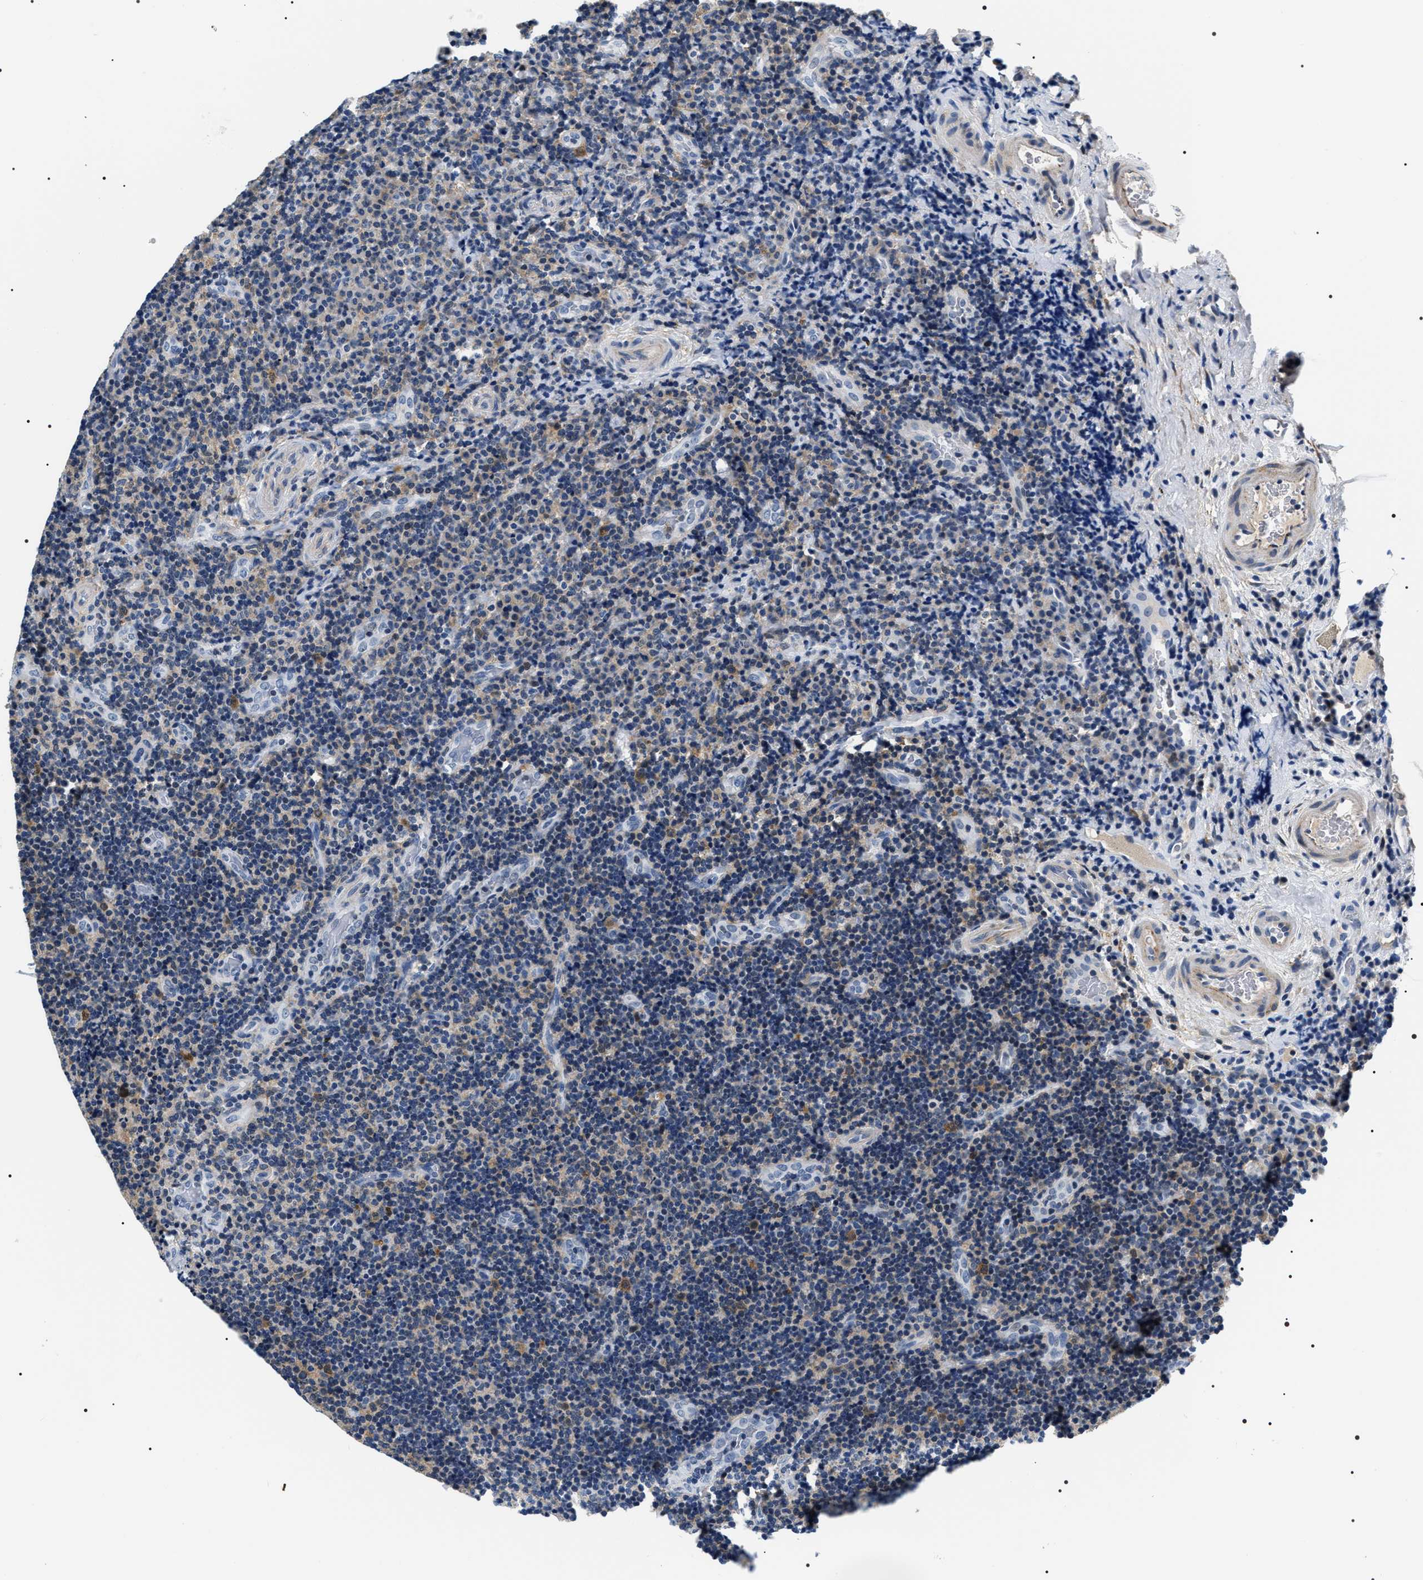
{"staining": {"intensity": "weak", "quantity": "<25%", "location": "cytoplasmic/membranous"}, "tissue": "lymphoma", "cell_type": "Tumor cells", "image_type": "cancer", "snomed": [{"axis": "morphology", "description": "Malignant lymphoma, non-Hodgkin's type, High grade"}, {"axis": "topography", "description": "Tonsil"}], "caption": "Micrograph shows no significant protein positivity in tumor cells of malignant lymphoma, non-Hodgkin's type (high-grade).", "gene": "BAG2", "patient": {"sex": "female", "age": 36}}